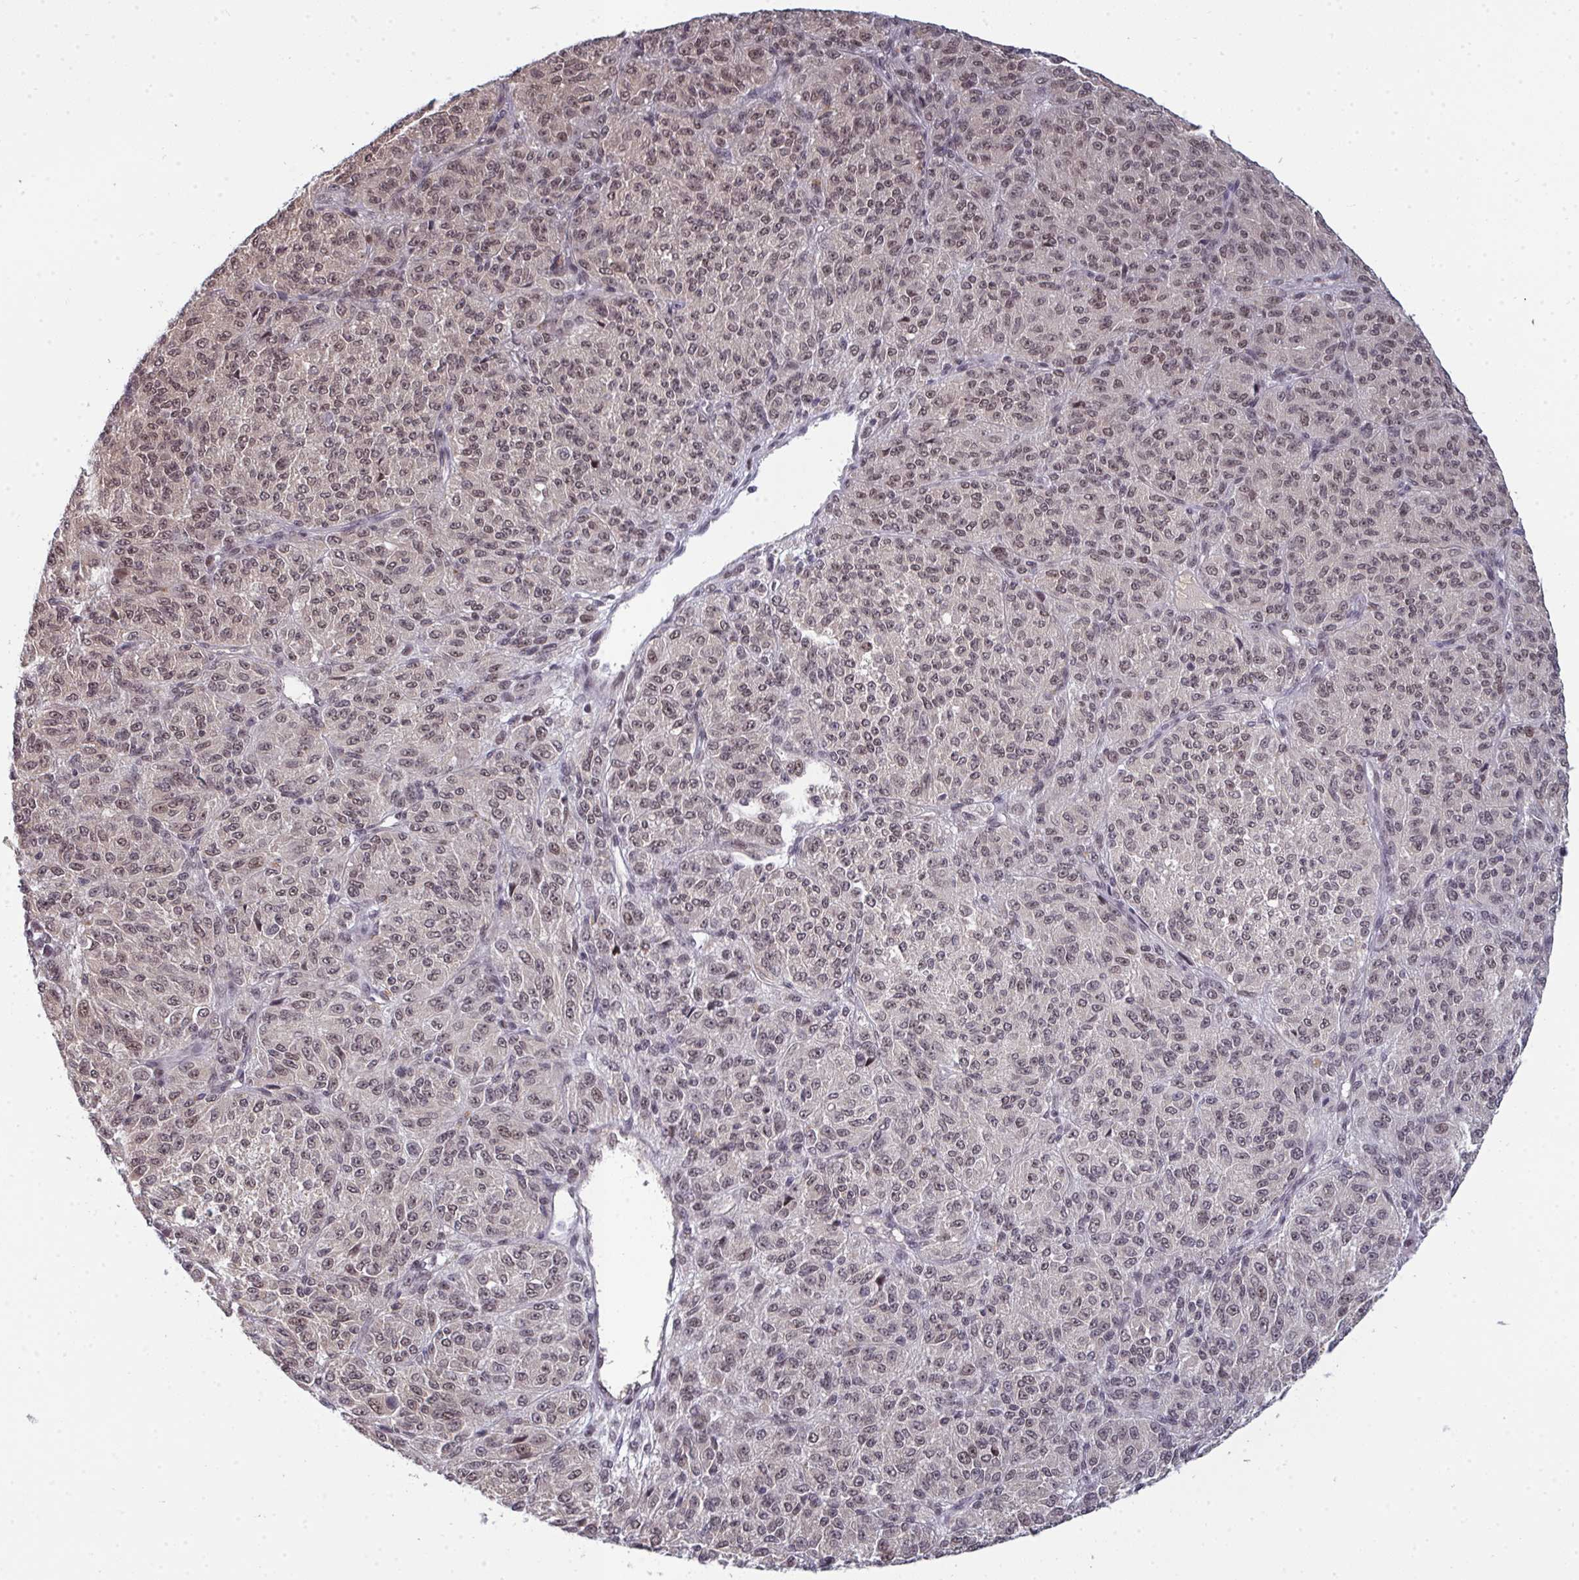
{"staining": {"intensity": "weak", "quantity": ">75%", "location": "nuclear"}, "tissue": "melanoma", "cell_type": "Tumor cells", "image_type": "cancer", "snomed": [{"axis": "morphology", "description": "Malignant melanoma, Metastatic site"}, {"axis": "topography", "description": "Brain"}], "caption": "DAB immunohistochemical staining of malignant melanoma (metastatic site) displays weak nuclear protein positivity in about >75% of tumor cells.", "gene": "ATF1", "patient": {"sex": "female", "age": 56}}